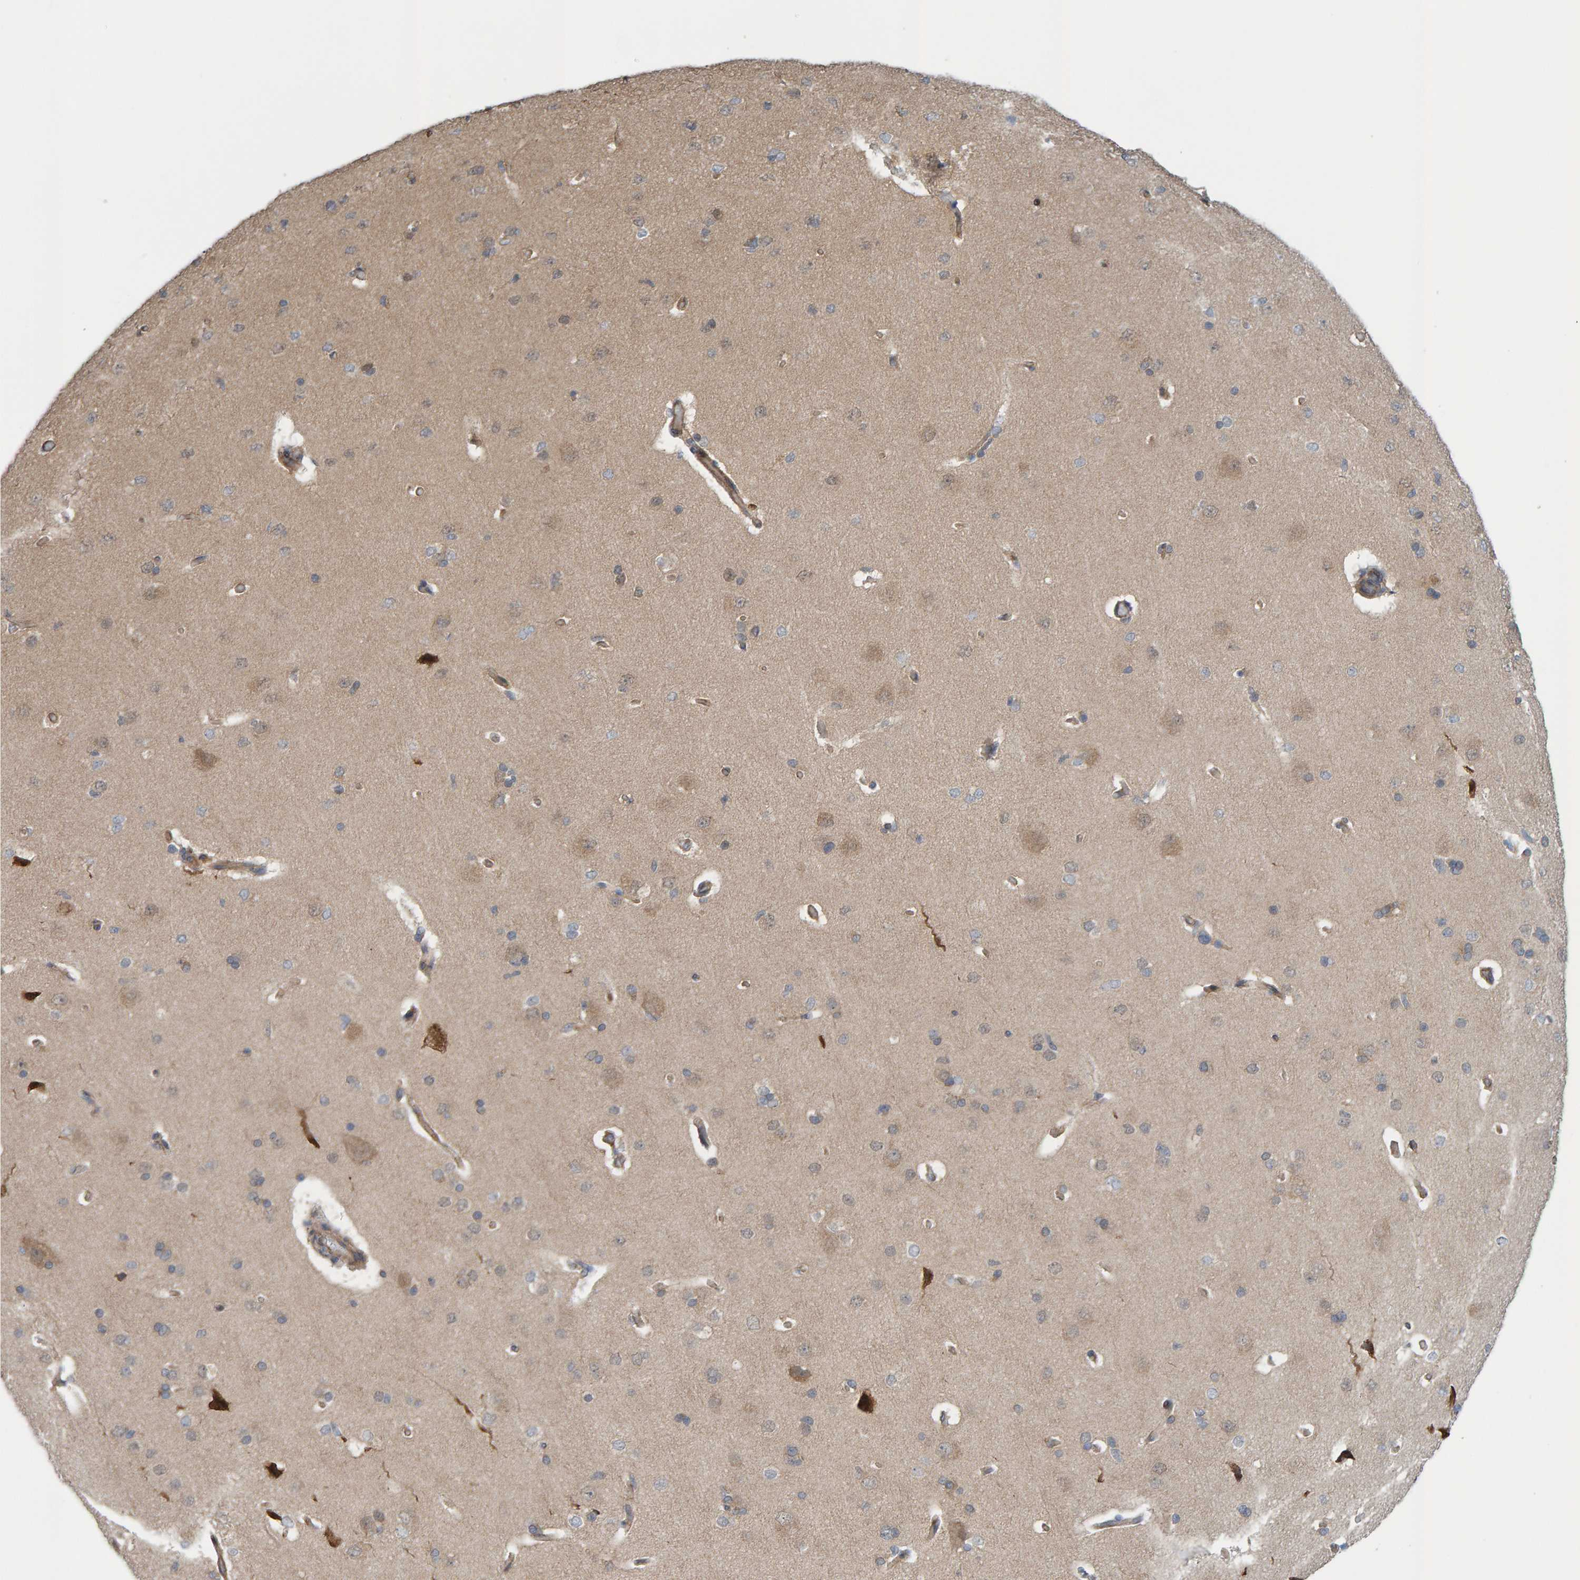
{"staining": {"intensity": "moderate", "quantity": ">75%", "location": "cytoplasmic/membranous"}, "tissue": "cerebral cortex", "cell_type": "Endothelial cells", "image_type": "normal", "snomed": [{"axis": "morphology", "description": "Normal tissue, NOS"}, {"axis": "topography", "description": "Cerebral cortex"}], "caption": "Immunohistochemical staining of unremarkable human cerebral cortex reveals >75% levels of moderate cytoplasmic/membranous protein positivity in approximately >75% of endothelial cells.", "gene": "LRSAM1", "patient": {"sex": "male", "age": 62}}